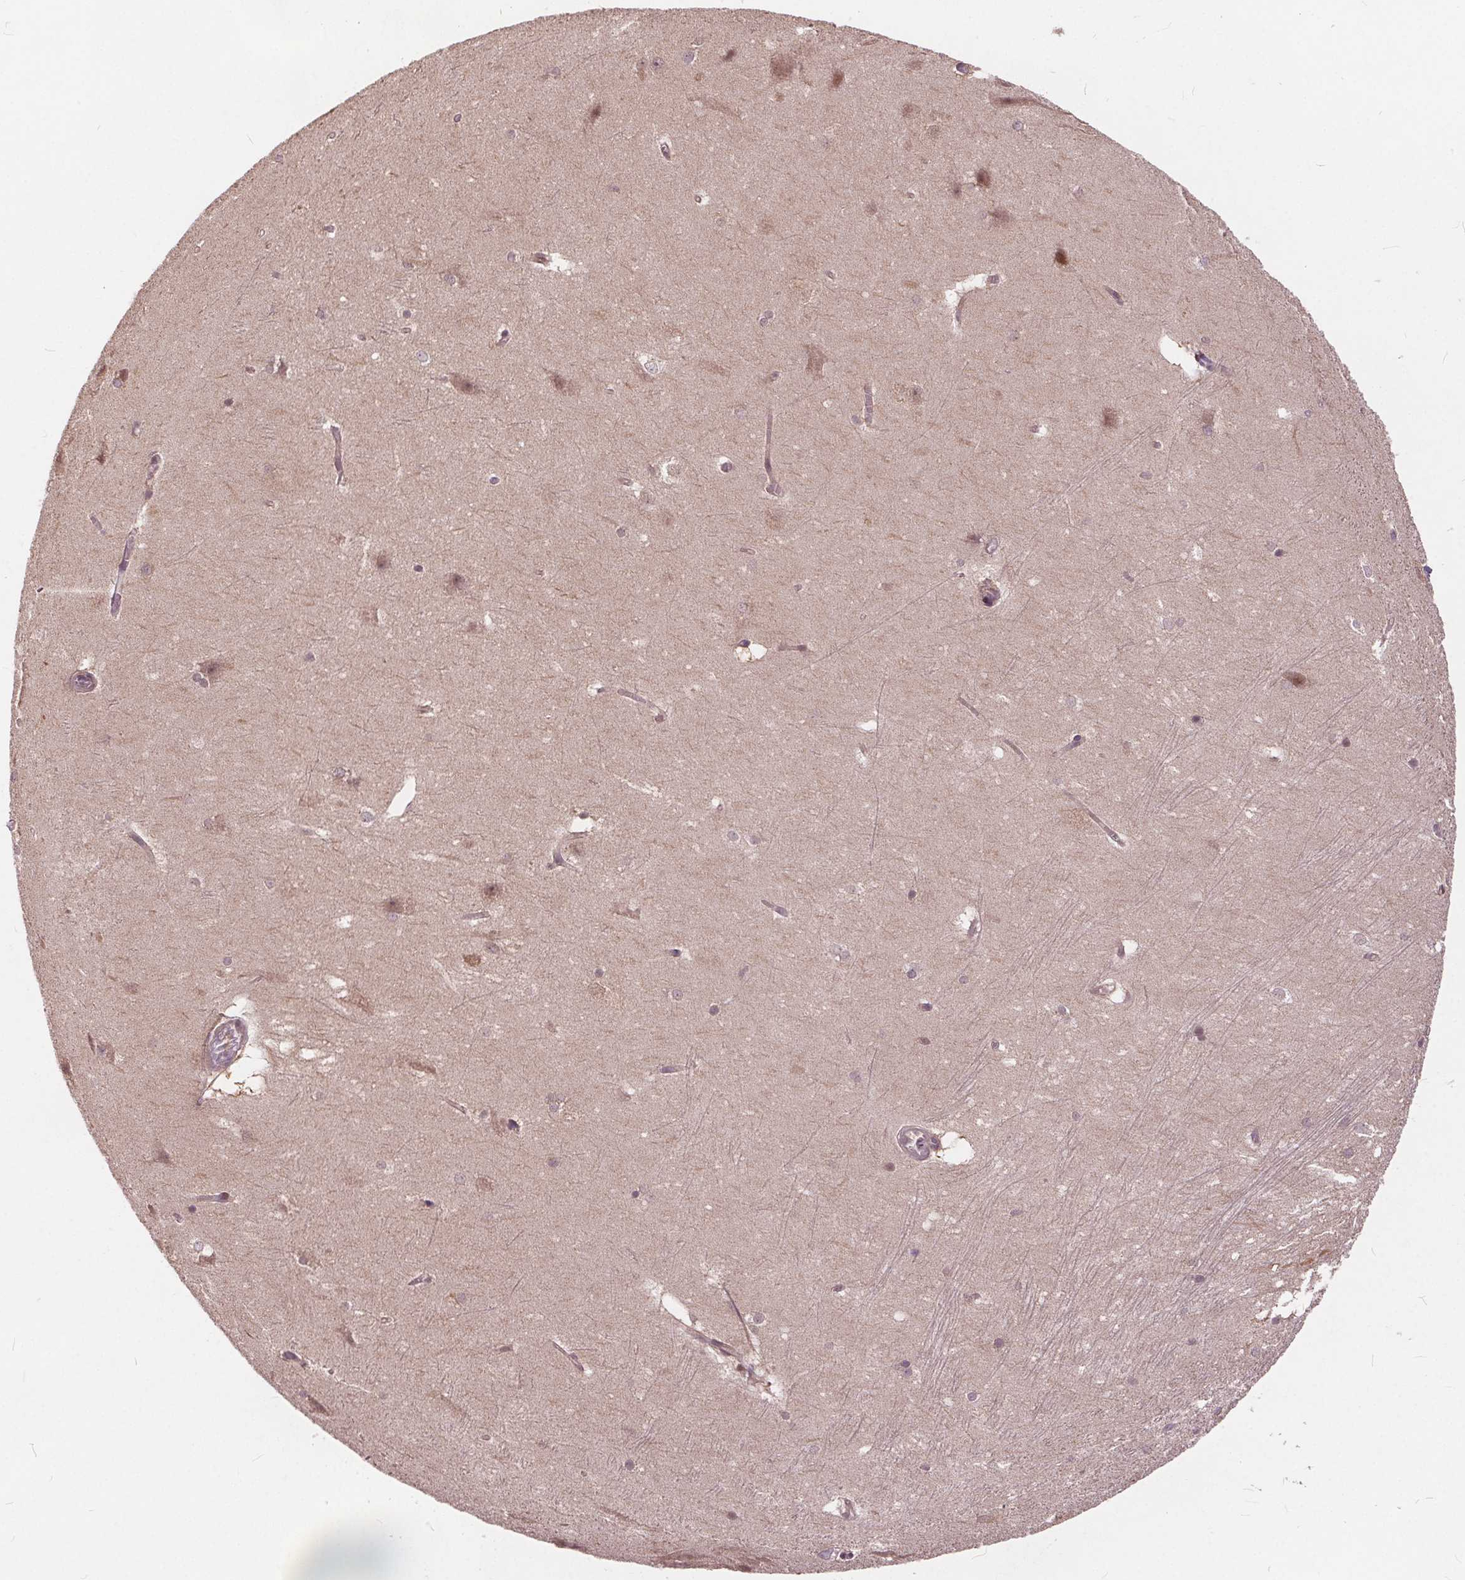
{"staining": {"intensity": "negative", "quantity": "none", "location": "none"}, "tissue": "hippocampus", "cell_type": "Glial cells", "image_type": "normal", "snomed": [{"axis": "morphology", "description": "Normal tissue, NOS"}, {"axis": "topography", "description": "Cerebral cortex"}, {"axis": "topography", "description": "Hippocampus"}], "caption": "Photomicrograph shows no significant protein expression in glial cells of unremarkable hippocampus. (DAB immunohistochemistry (IHC) visualized using brightfield microscopy, high magnification).", "gene": "HIF1AN", "patient": {"sex": "female", "age": 19}}